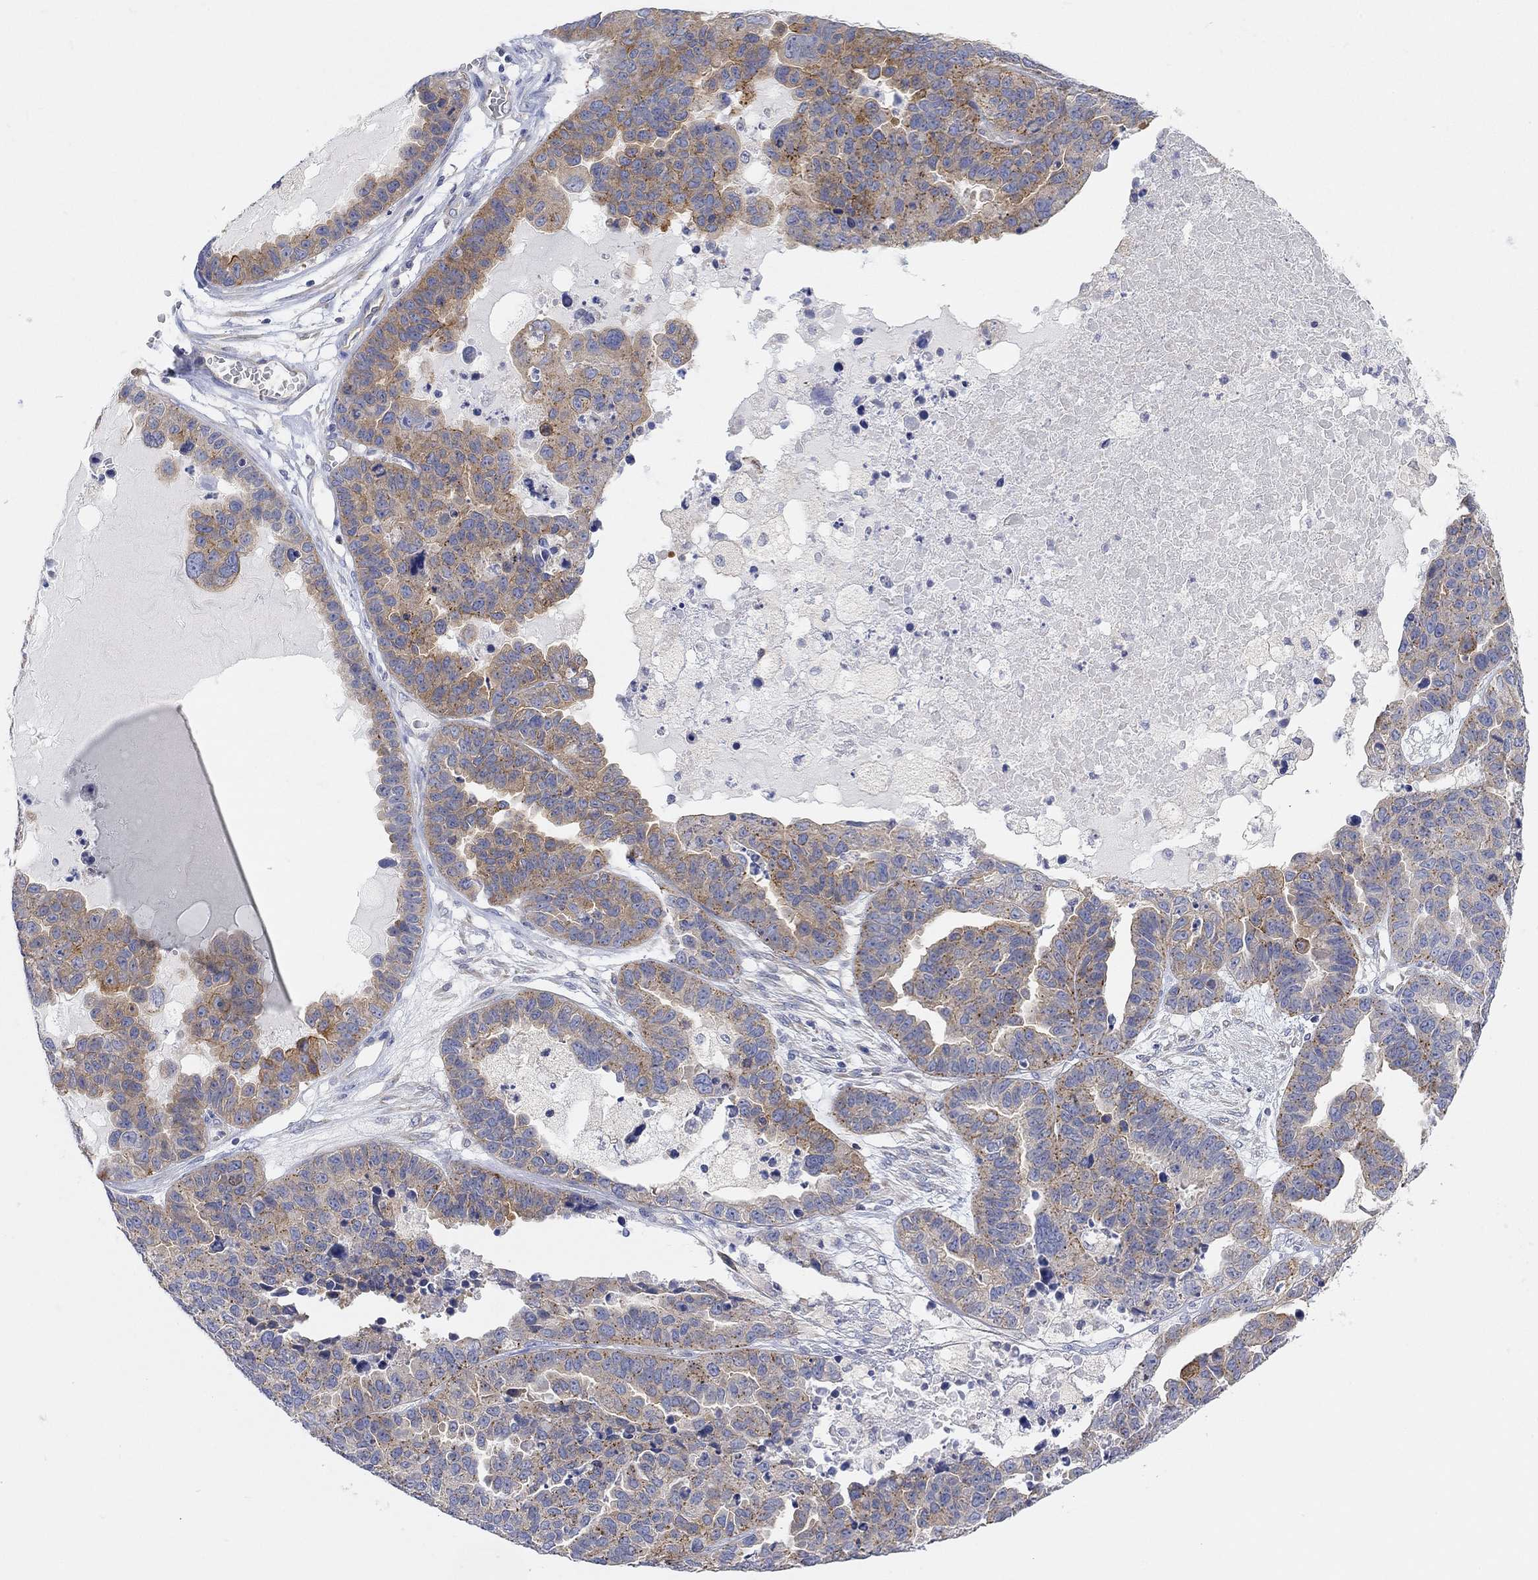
{"staining": {"intensity": "strong", "quantity": "<25%", "location": "cytoplasmic/membranous"}, "tissue": "ovarian cancer", "cell_type": "Tumor cells", "image_type": "cancer", "snomed": [{"axis": "morphology", "description": "Cystadenocarcinoma, serous, NOS"}, {"axis": "topography", "description": "Ovary"}], "caption": "Ovarian cancer stained with a protein marker exhibits strong staining in tumor cells.", "gene": "RGS1", "patient": {"sex": "female", "age": 87}}